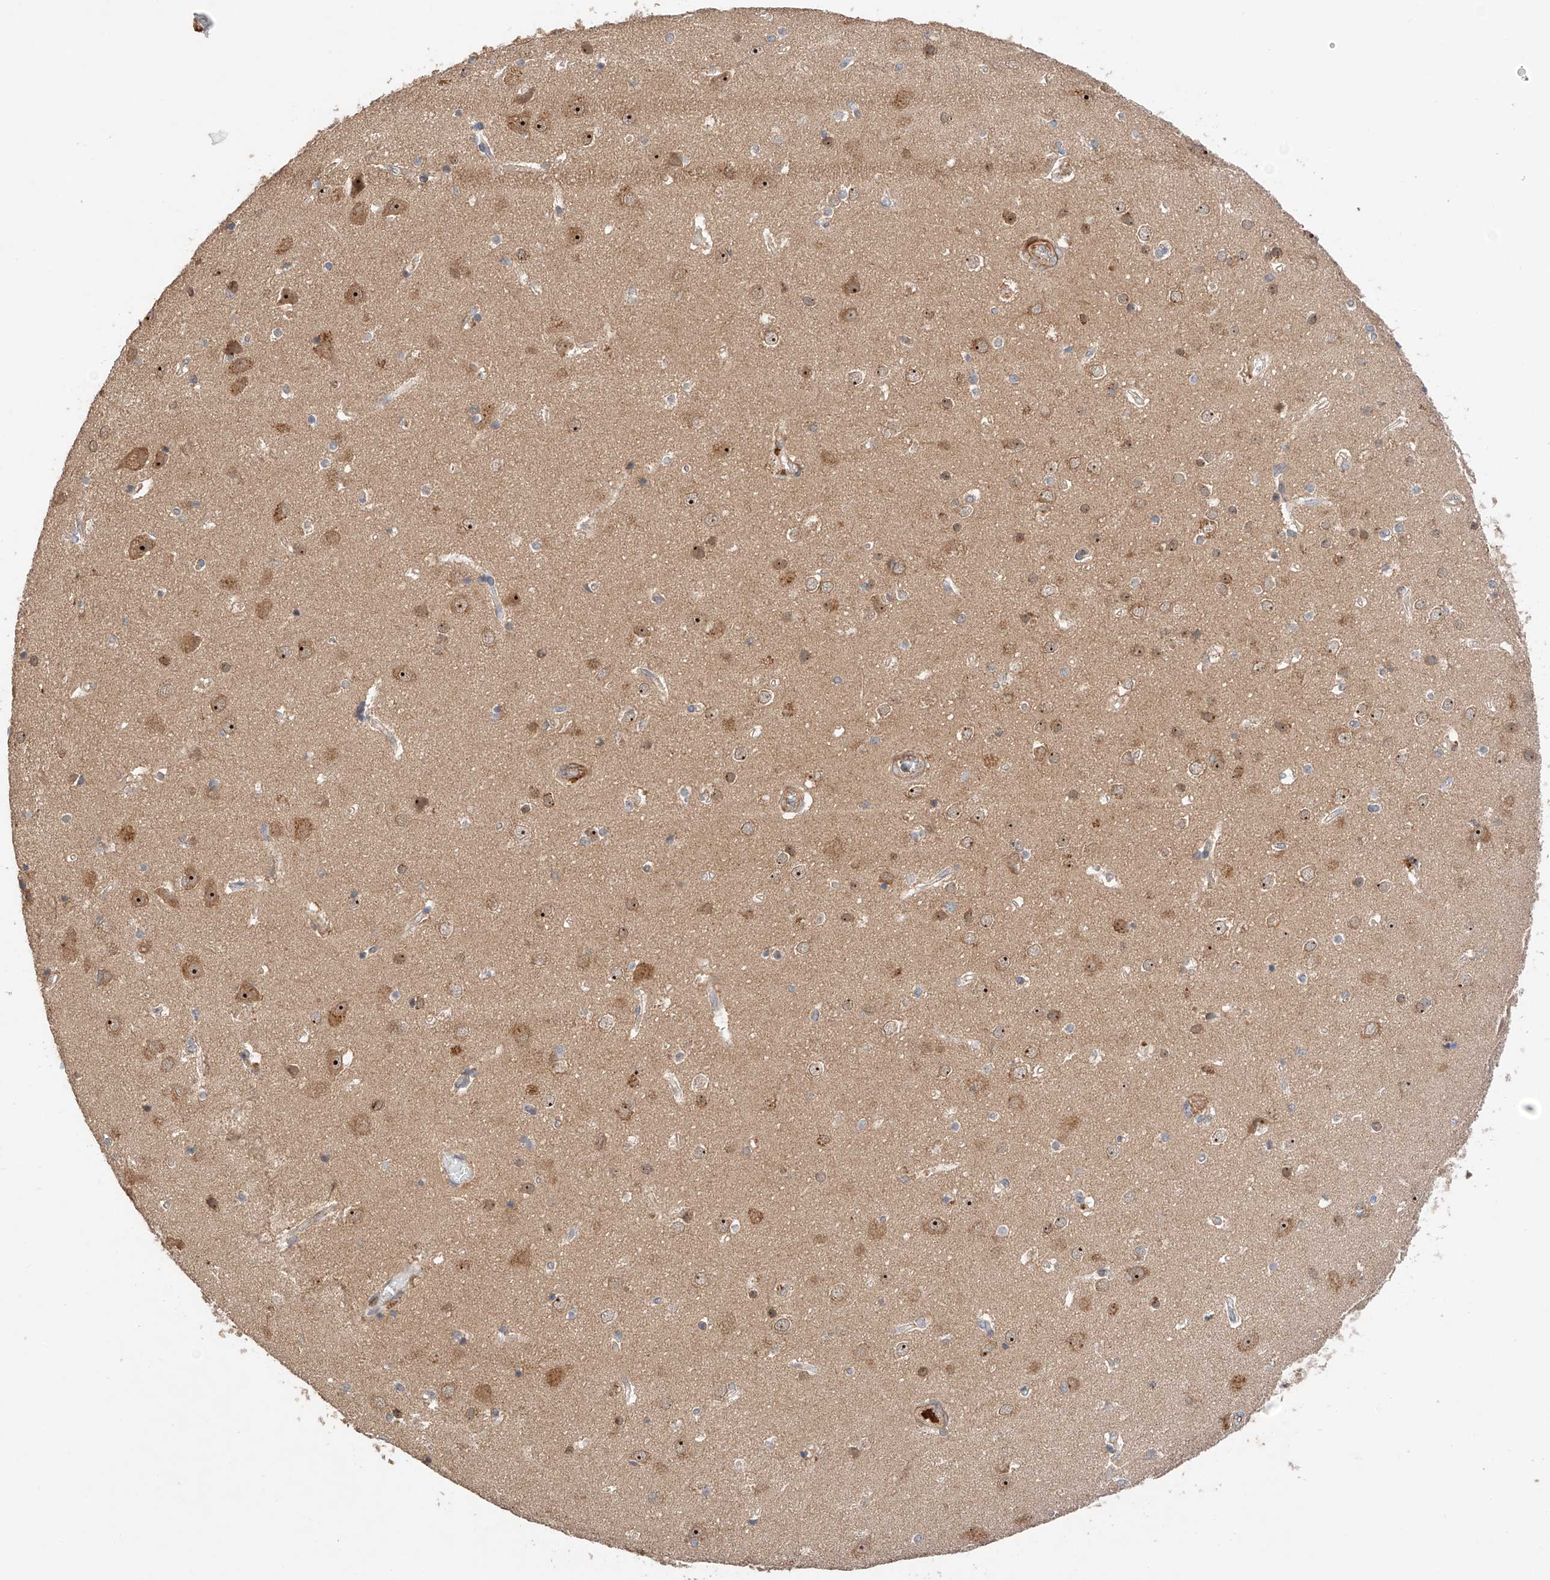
{"staining": {"intensity": "weak", "quantity": ">75%", "location": "cytoplasmic/membranous"}, "tissue": "cerebral cortex", "cell_type": "Endothelial cells", "image_type": "normal", "snomed": [{"axis": "morphology", "description": "Normal tissue, NOS"}, {"axis": "topography", "description": "Cerebral cortex"}], "caption": "An immunohistochemistry (IHC) image of benign tissue is shown. Protein staining in brown labels weak cytoplasmic/membranous positivity in cerebral cortex within endothelial cells. (Brightfield microscopy of DAB IHC at high magnification).", "gene": "RAB23", "patient": {"sex": "male", "age": 54}}